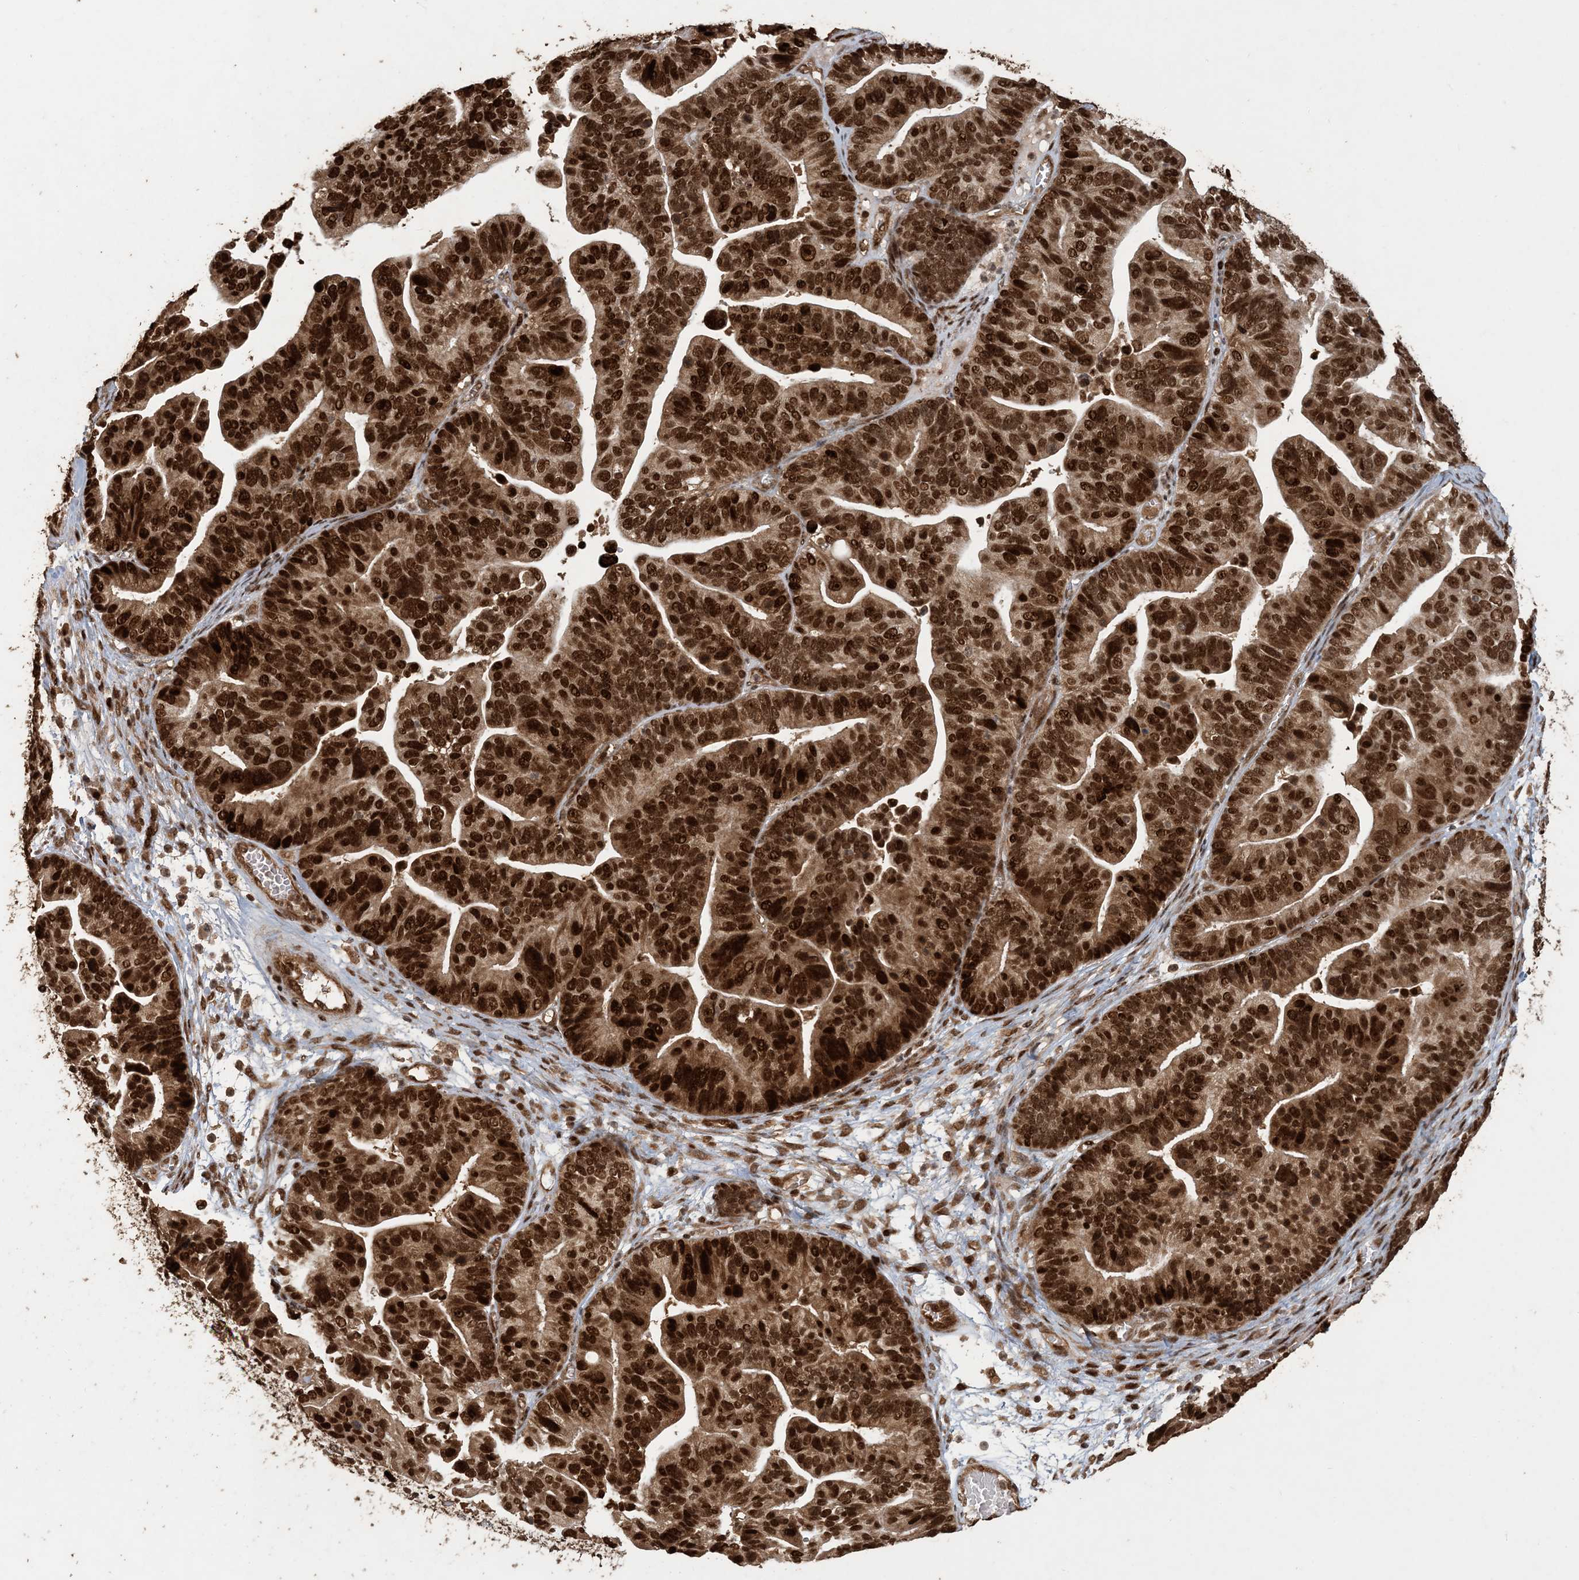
{"staining": {"intensity": "strong", "quantity": ">75%", "location": "cytoplasmic/membranous,nuclear"}, "tissue": "ovarian cancer", "cell_type": "Tumor cells", "image_type": "cancer", "snomed": [{"axis": "morphology", "description": "Cystadenocarcinoma, serous, NOS"}, {"axis": "topography", "description": "Ovary"}], "caption": "Ovarian cancer (serous cystadenocarcinoma) stained with a brown dye demonstrates strong cytoplasmic/membranous and nuclear positive positivity in about >75% of tumor cells.", "gene": "ATP13A2", "patient": {"sex": "female", "age": 56}}